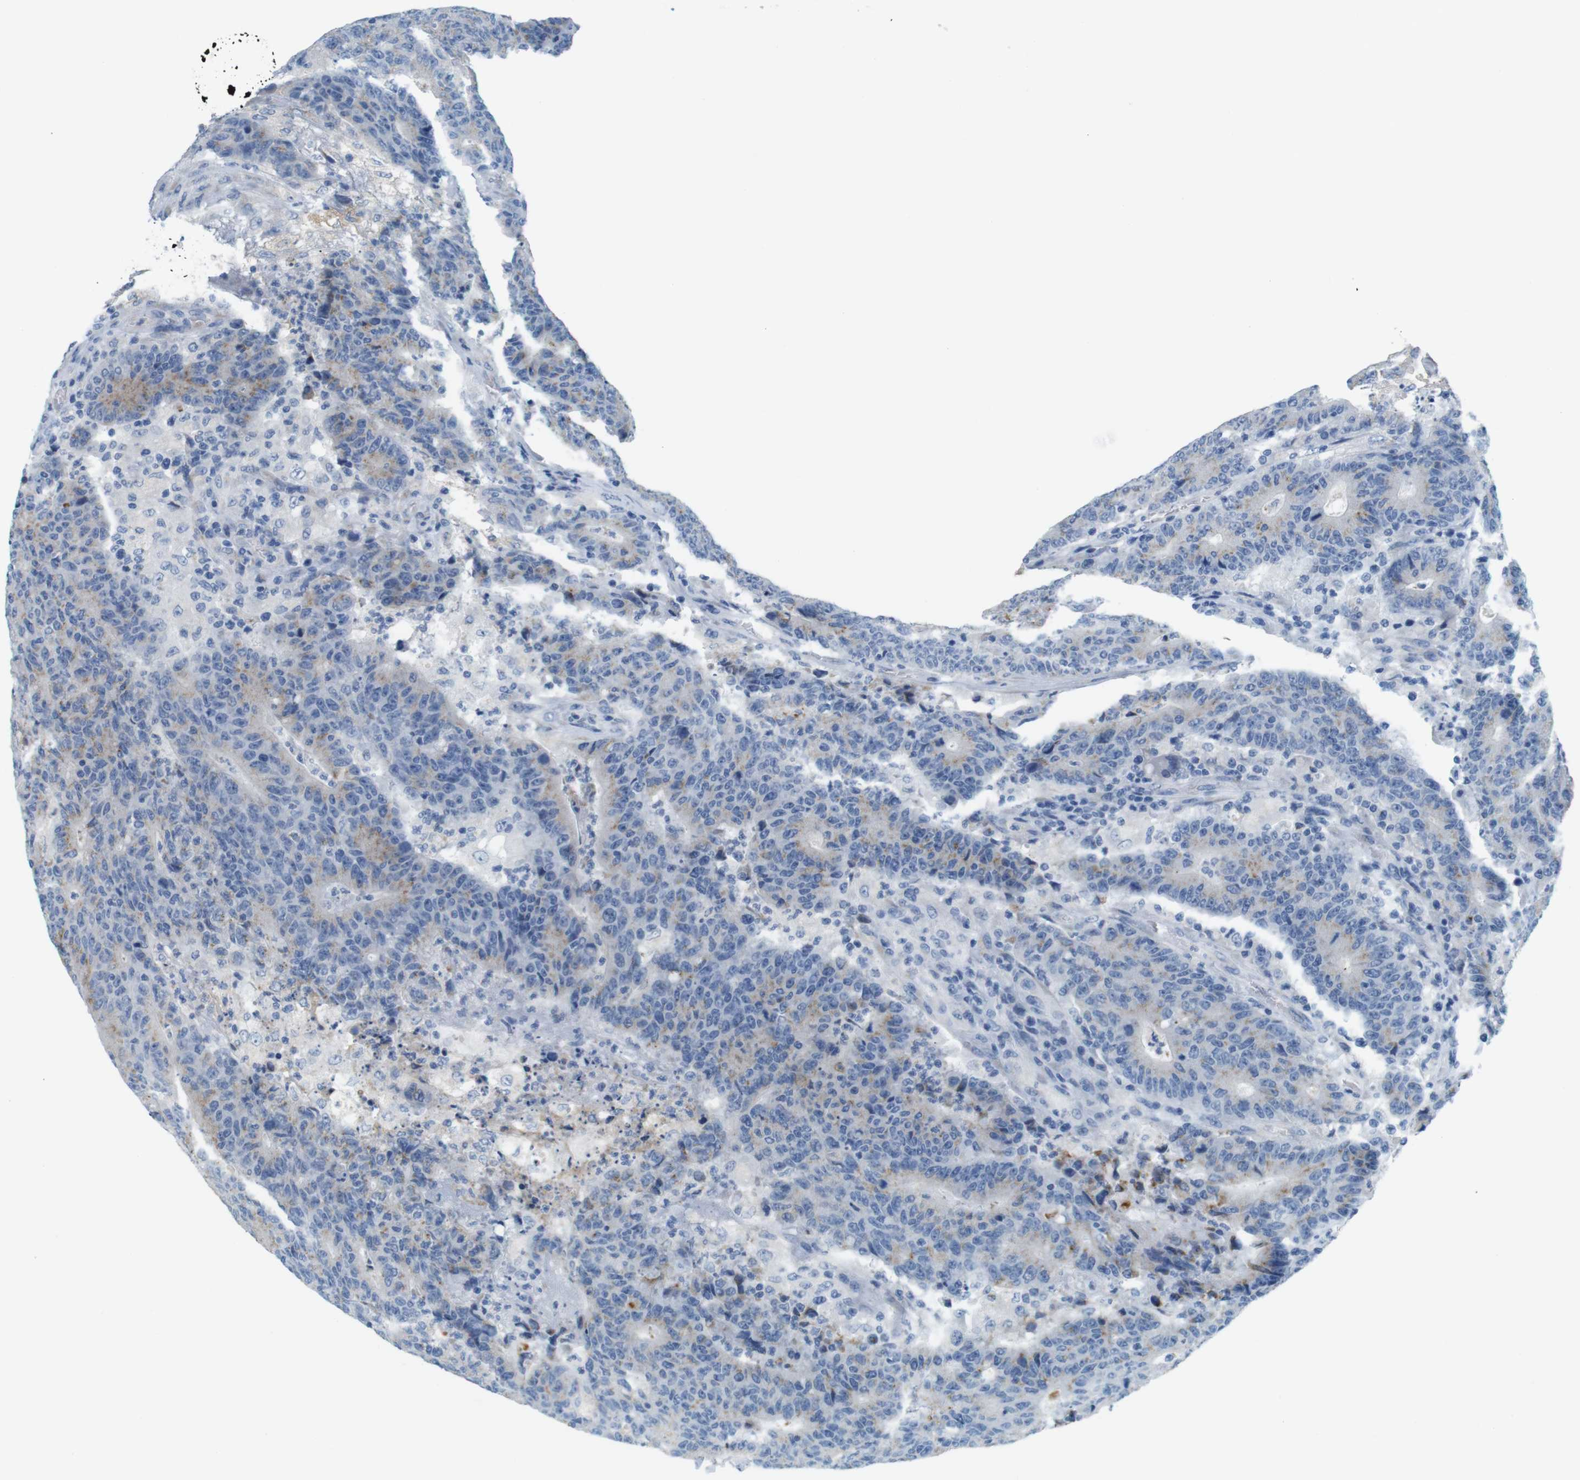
{"staining": {"intensity": "moderate", "quantity": "<25%", "location": "cytoplasmic/membranous"}, "tissue": "colorectal cancer", "cell_type": "Tumor cells", "image_type": "cancer", "snomed": [{"axis": "morphology", "description": "Normal tissue, NOS"}, {"axis": "morphology", "description": "Adenocarcinoma, NOS"}, {"axis": "topography", "description": "Colon"}], "caption": "IHC image of colorectal adenocarcinoma stained for a protein (brown), which exhibits low levels of moderate cytoplasmic/membranous staining in approximately <25% of tumor cells.", "gene": "GOLGA2", "patient": {"sex": "female", "age": 75}}